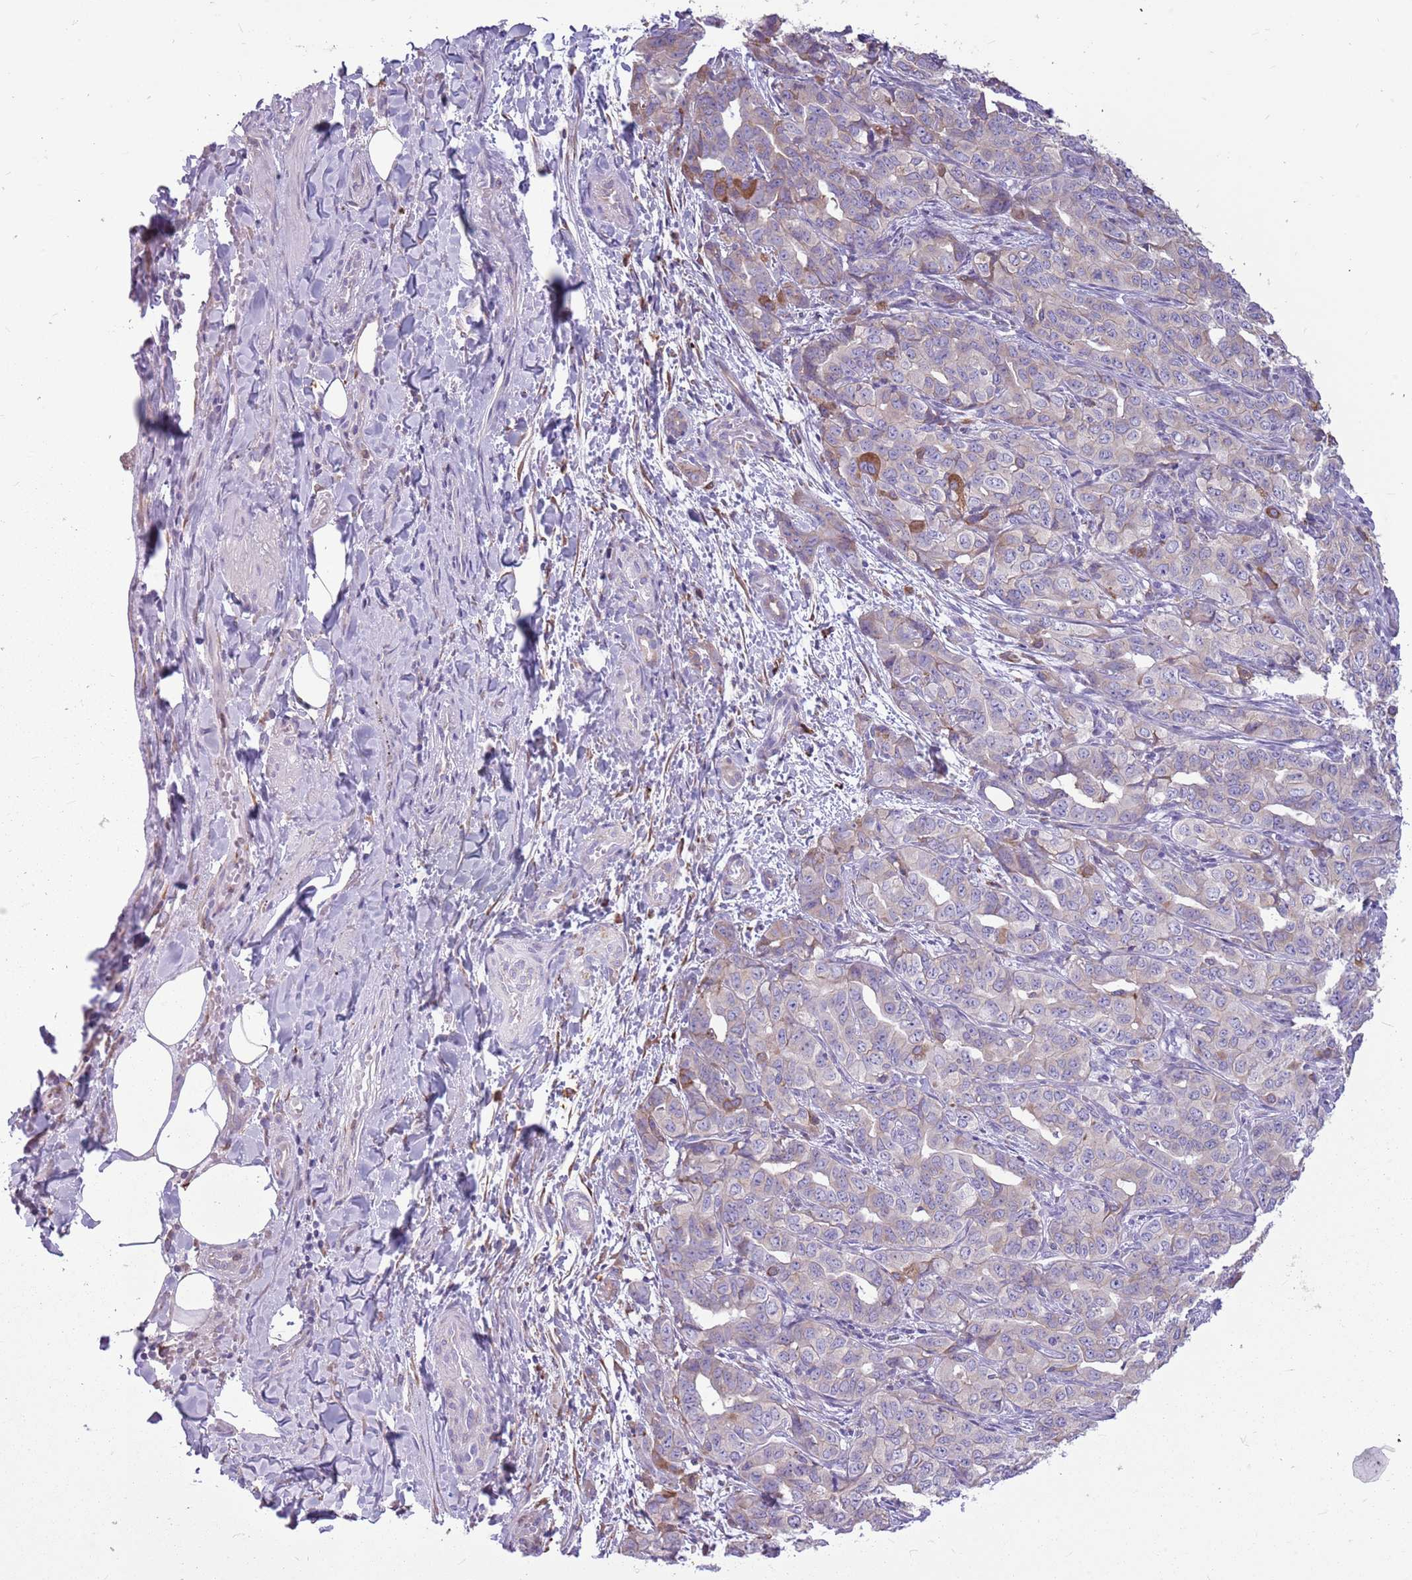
{"staining": {"intensity": "moderate", "quantity": "<25%", "location": "cytoplasmic/membranous"}, "tissue": "liver cancer", "cell_type": "Tumor cells", "image_type": "cancer", "snomed": [{"axis": "morphology", "description": "Cholangiocarcinoma"}, {"axis": "topography", "description": "Liver"}], "caption": "There is low levels of moderate cytoplasmic/membranous staining in tumor cells of cholangiocarcinoma (liver), as demonstrated by immunohistochemical staining (brown color).", "gene": "KCTD19", "patient": {"sex": "male", "age": 59}}